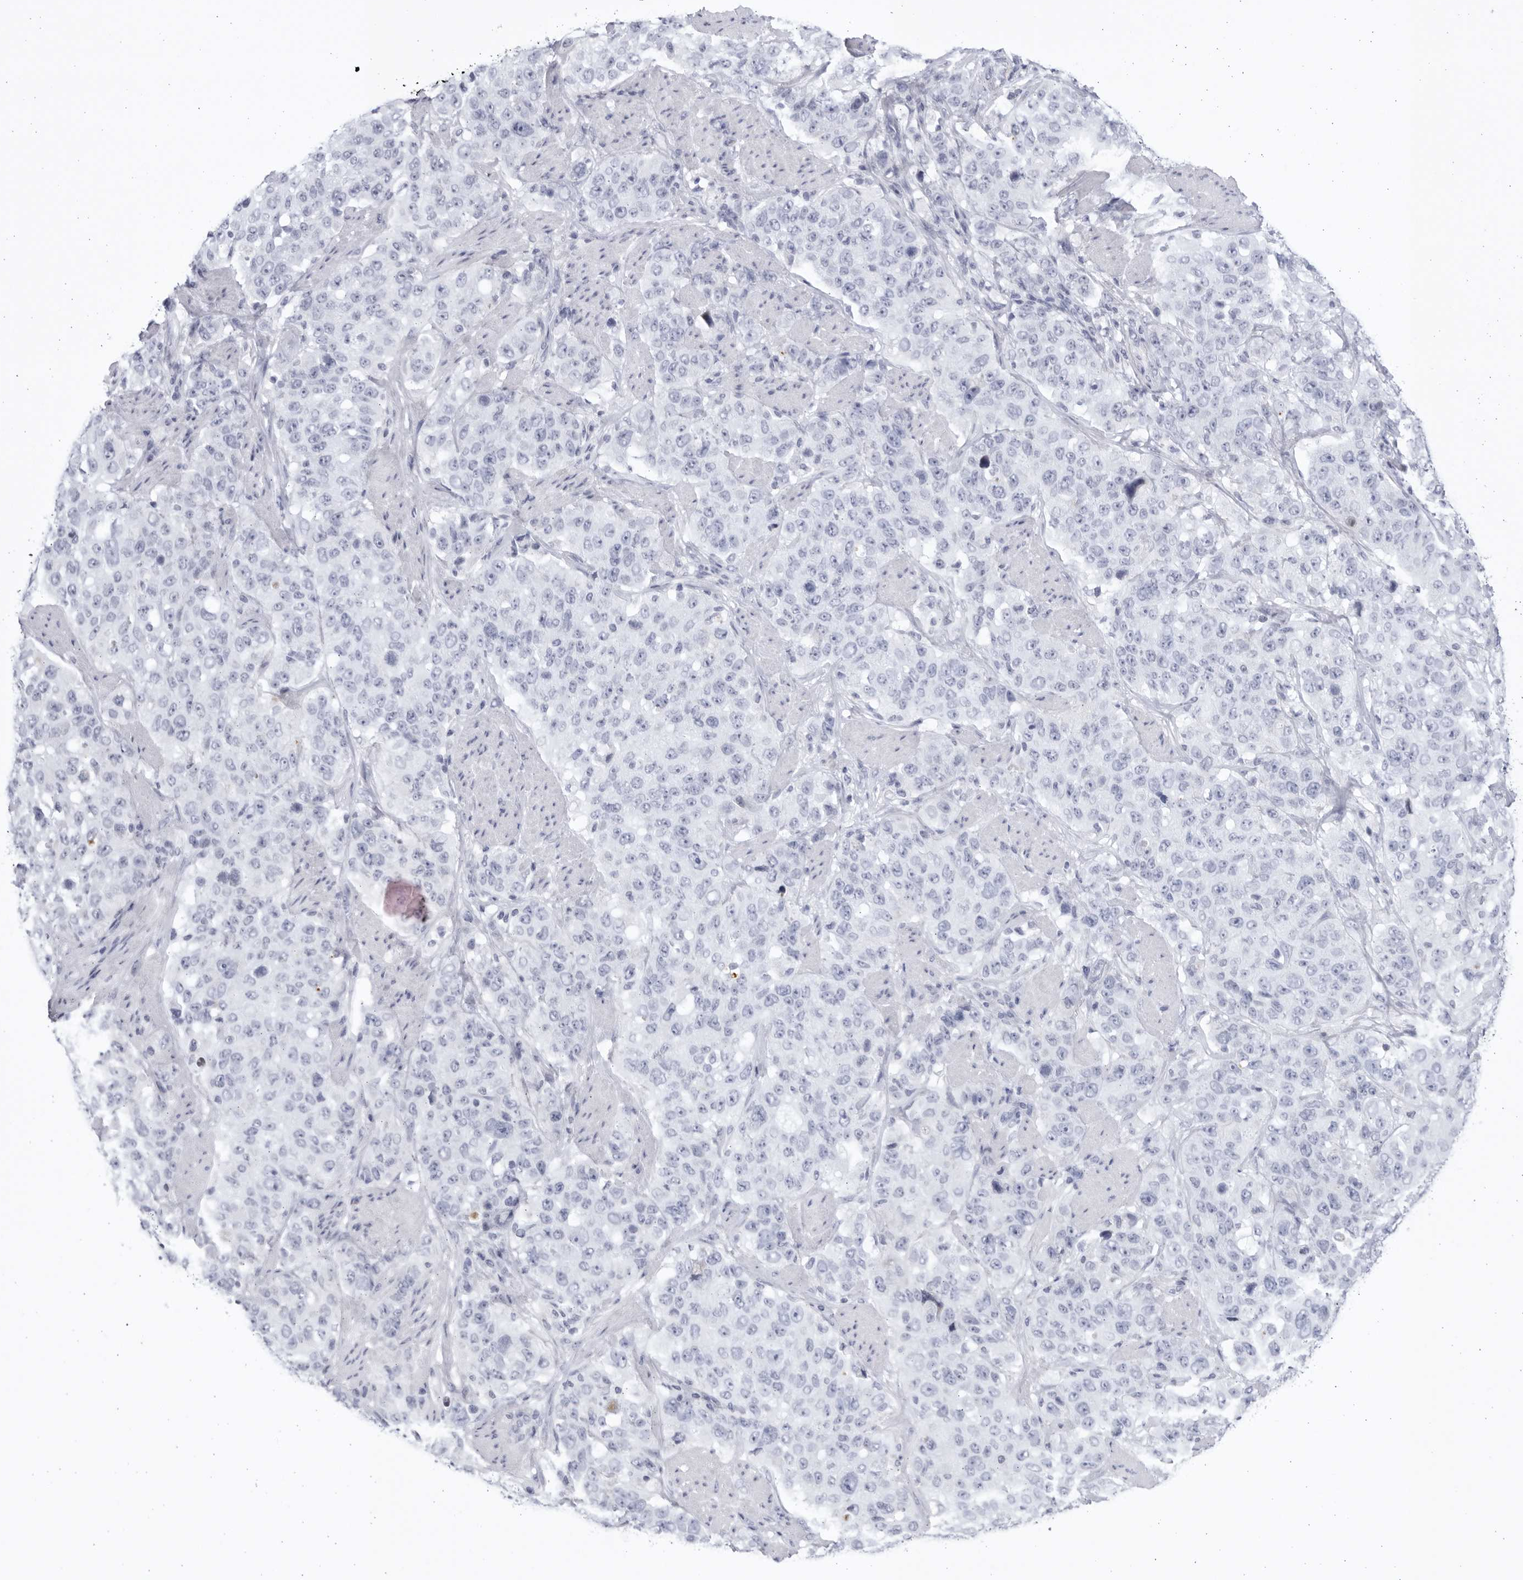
{"staining": {"intensity": "negative", "quantity": "none", "location": "none"}, "tissue": "stomach cancer", "cell_type": "Tumor cells", "image_type": "cancer", "snomed": [{"axis": "morphology", "description": "Adenocarcinoma, NOS"}, {"axis": "topography", "description": "Stomach"}], "caption": "This is an immunohistochemistry image of human stomach cancer (adenocarcinoma). There is no staining in tumor cells.", "gene": "CCDC181", "patient": {"sex": "male", "age": 48}}